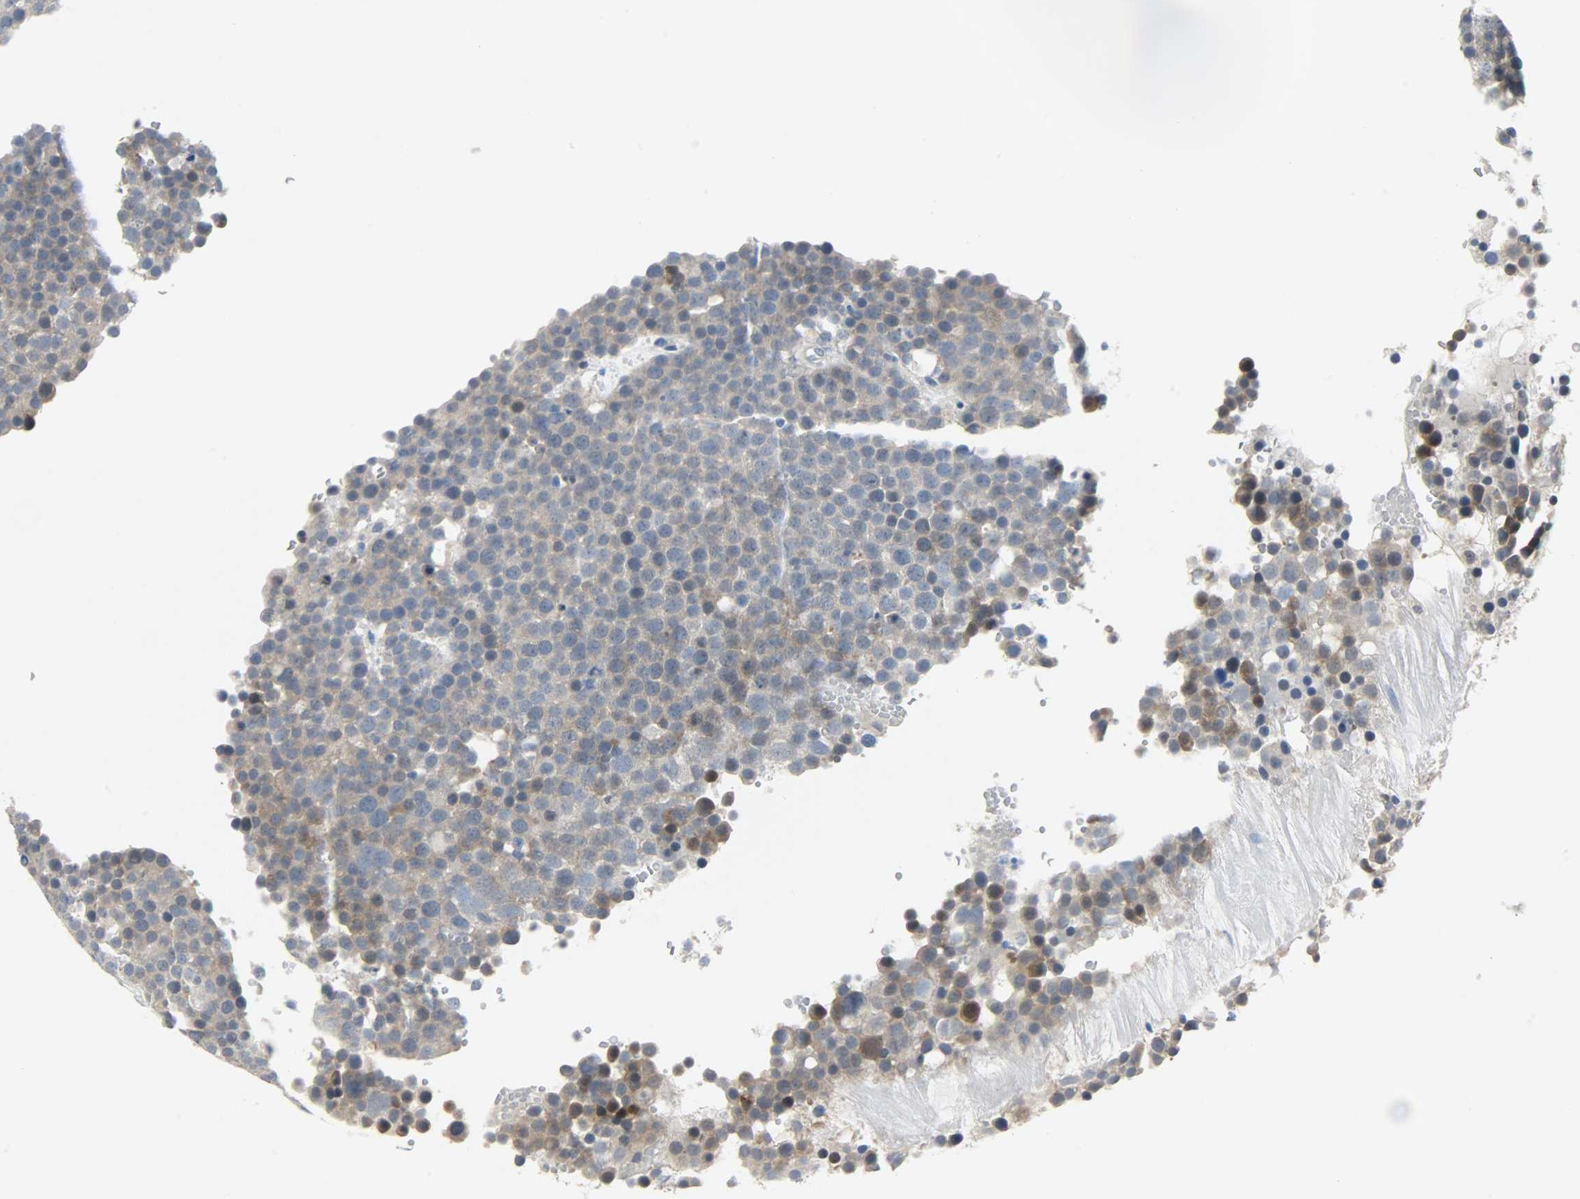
{"staining": {"intensity": "weak", "quantity": "<25%", "location": "cytoplasmic/membranous"}, "tissue": "testis cancer", "cell_type": "Tumor cells", "image_type": "cancer", "snomed": [{"axis": "morphology", "description": "Seminoma, NOS"}, {"axis": "topography", "description": "Testis"}], "caption": "Immunohistochemistry micrograph of neoplastic tissue: seminoma (testis) stained with DAB (3,3'-diaminobenzidine) displays no significant protein expression in tumor cells. Nuclei are stained in blue.", "gene": "EIF4EBP1", "patient": {"sex": "male", "age": 71}}